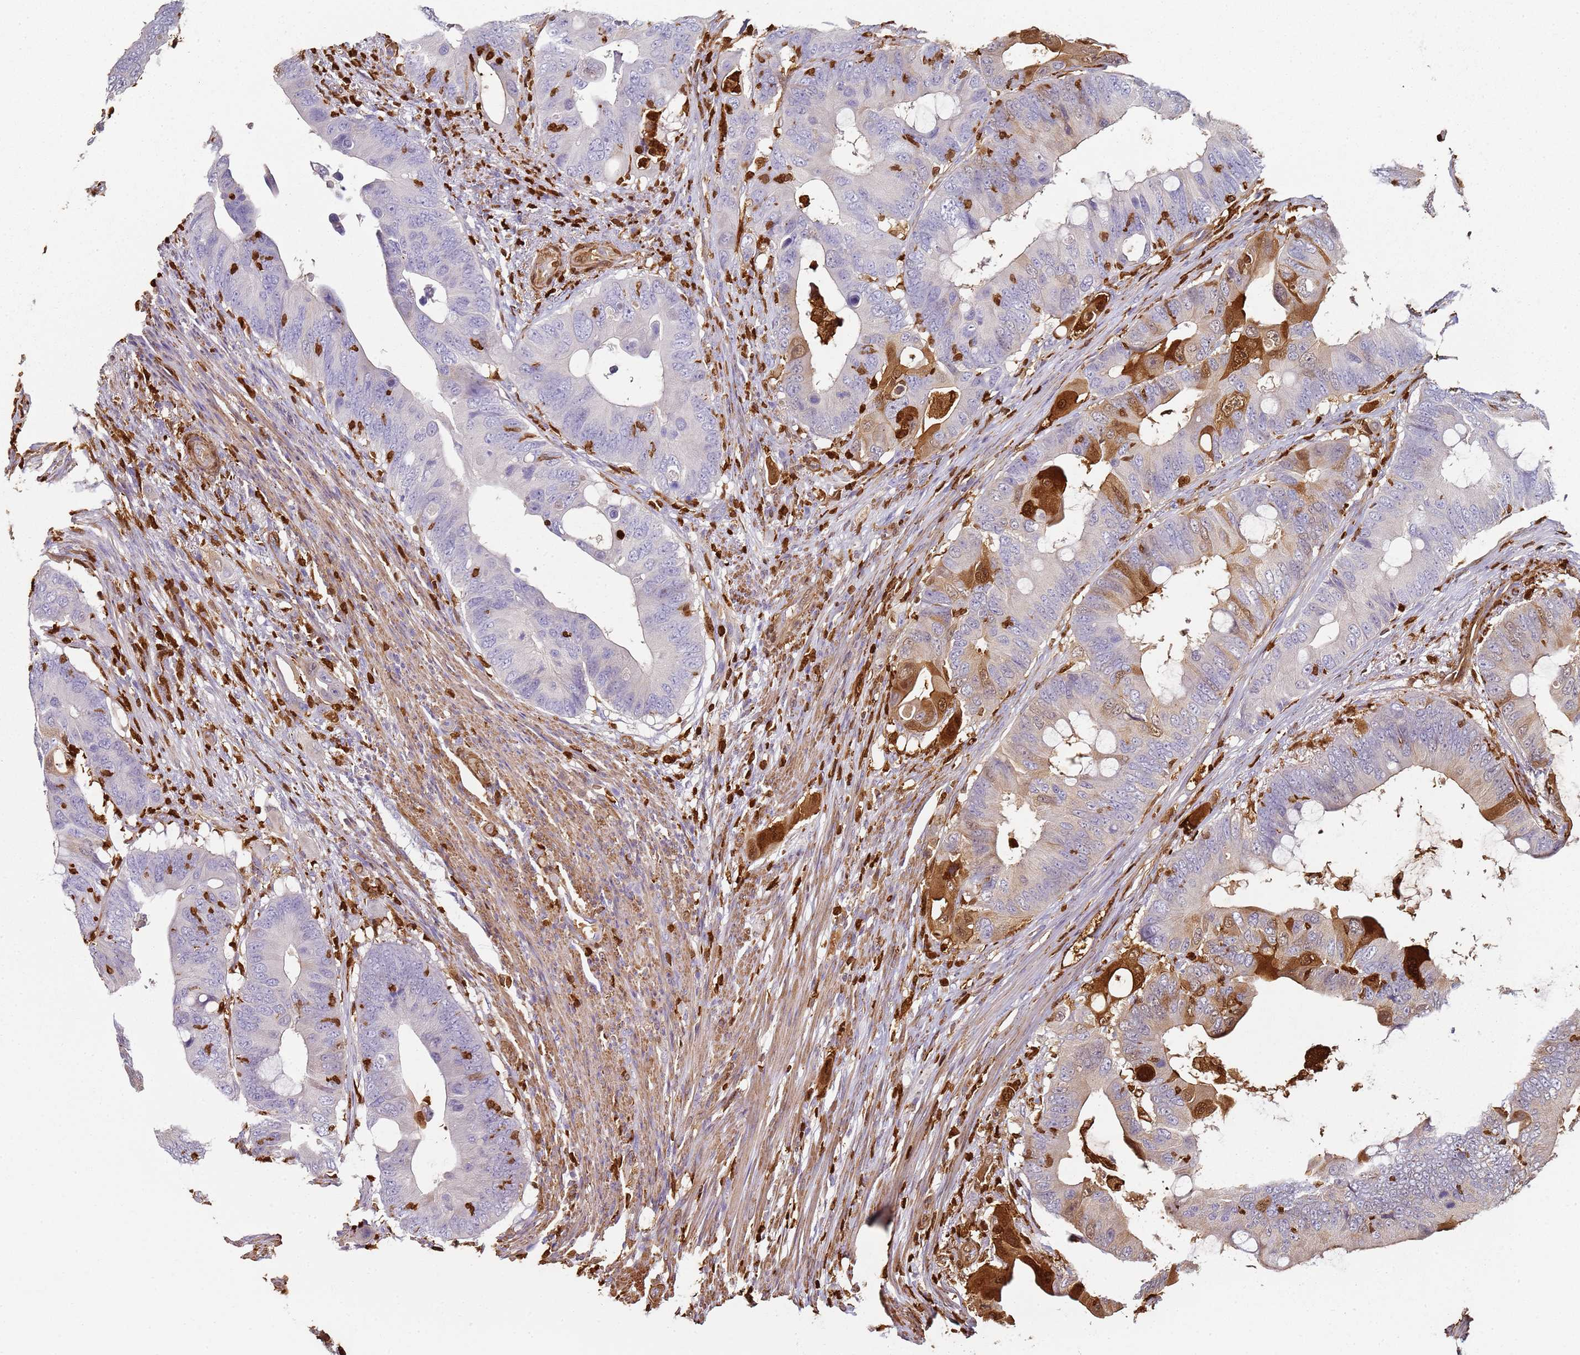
{"staining": {"intensity": "strong", "quantity": "25%-75%", "location": "cytoplasmic/membranous,nuclear"}, "tissue": "colorectal cancer", "cell_type": "Tumor cells", "image_type": "cancer", "snomed": [{"axis": "morphology", "description": "Adenocarcinoma, NOS"}, {"axis": "topography", "description": "Colon"}], "caption": "Strong cytoplasmic/membranous and nuclear protein positivity is seen in approximately 25%-75% of tumor cells in colorectal cancer. The staining is performed using DAB brown chromogen to label protein expression. The nuclei are counter-stained blue using hematoxylin.", "gene": "S100A4", "patient": {"sex": "male", "age": 71}}